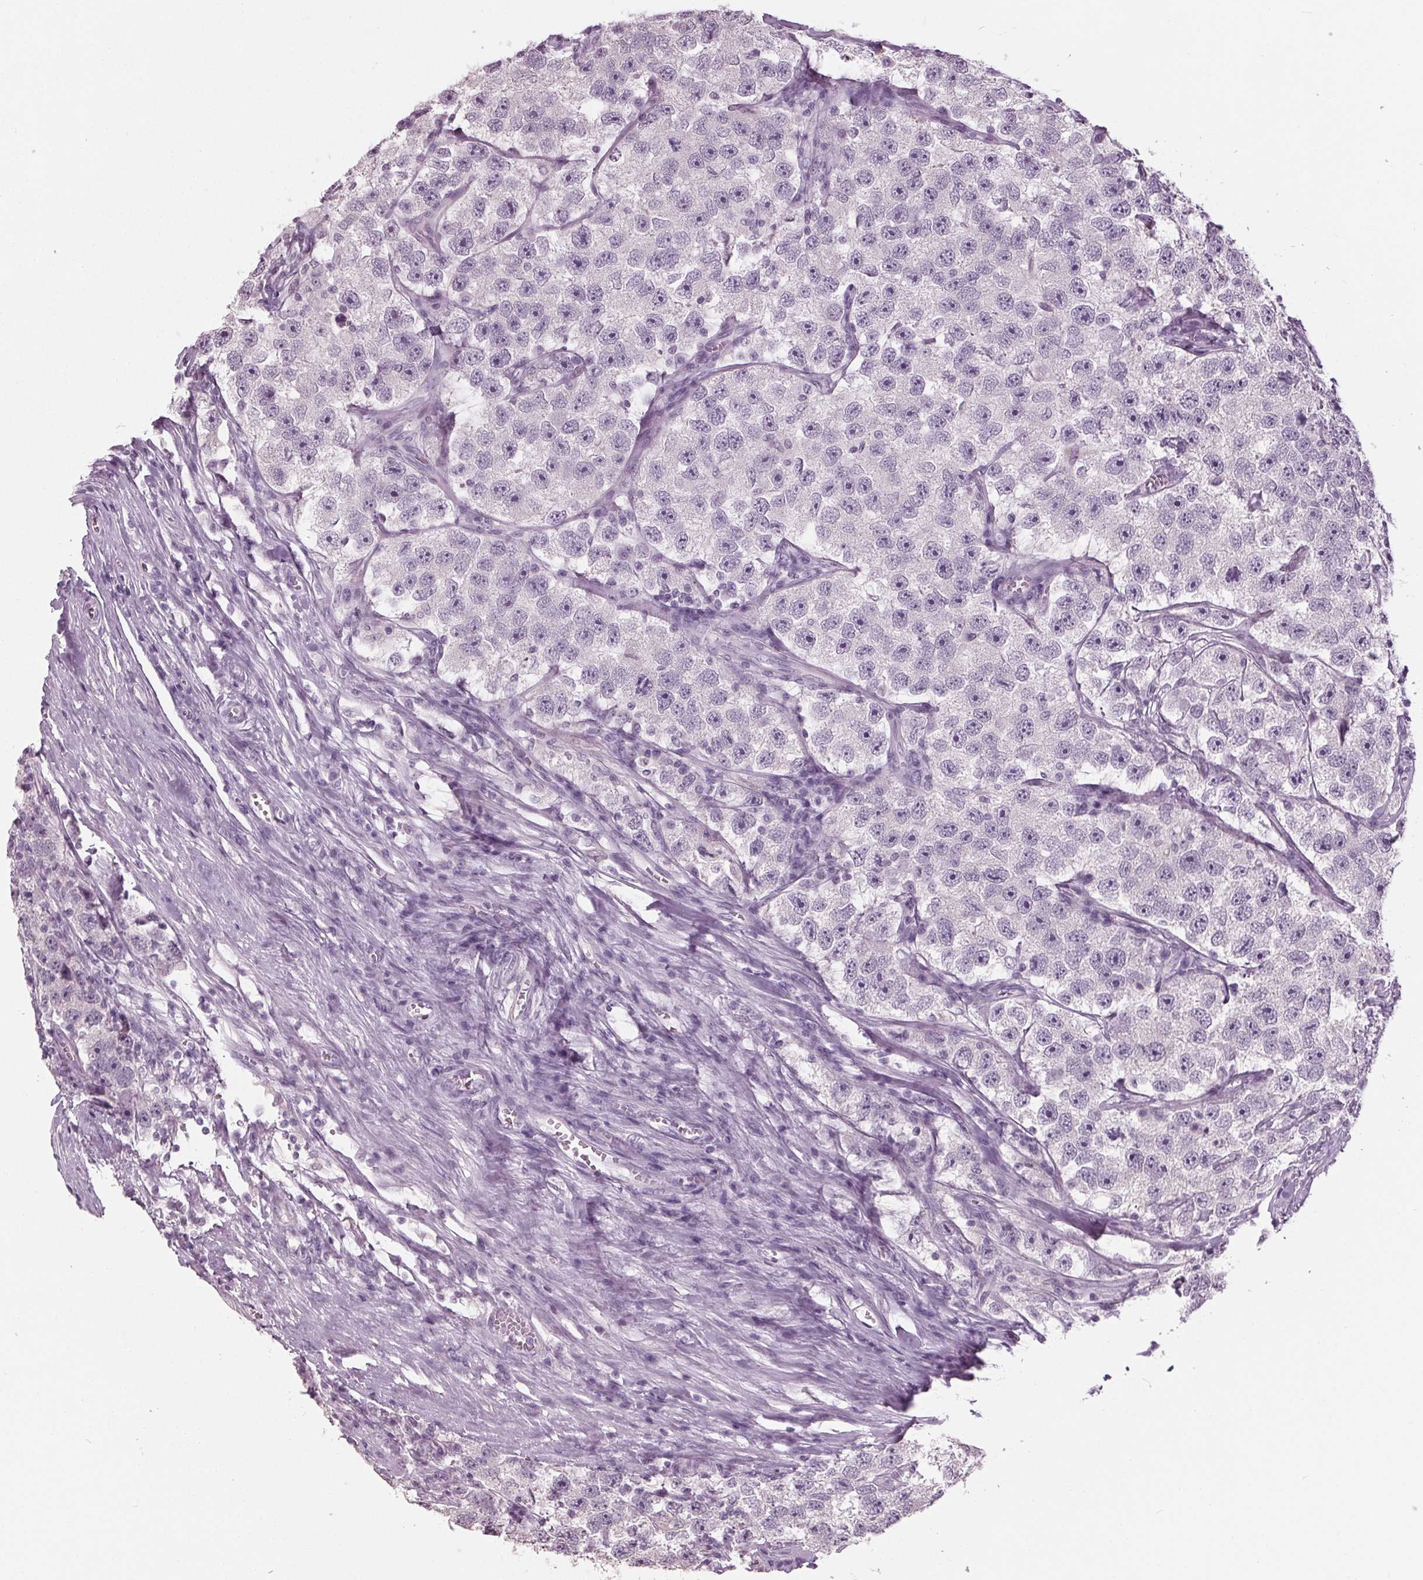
{"staining": {"intensity": "negative", "quantity": "none", "location": "none"}, "tissue": "testis cancer", "cell_type": "Tumor cells", "image_type": "cancer", "snomed": [{"axis": "morphology", "description": "Seminoma, NOS"}, {"axis": "topography", "description": "Testis"}], "caption": "Immunohistochemistry (IHC) photomicrograph of neoplastic tissue: human testis cancer stained with DAB demonstrates no significant protein expression in tumor cells.", "gene": "TNNC2", "patient": {"sex": "male", "age": 26}}